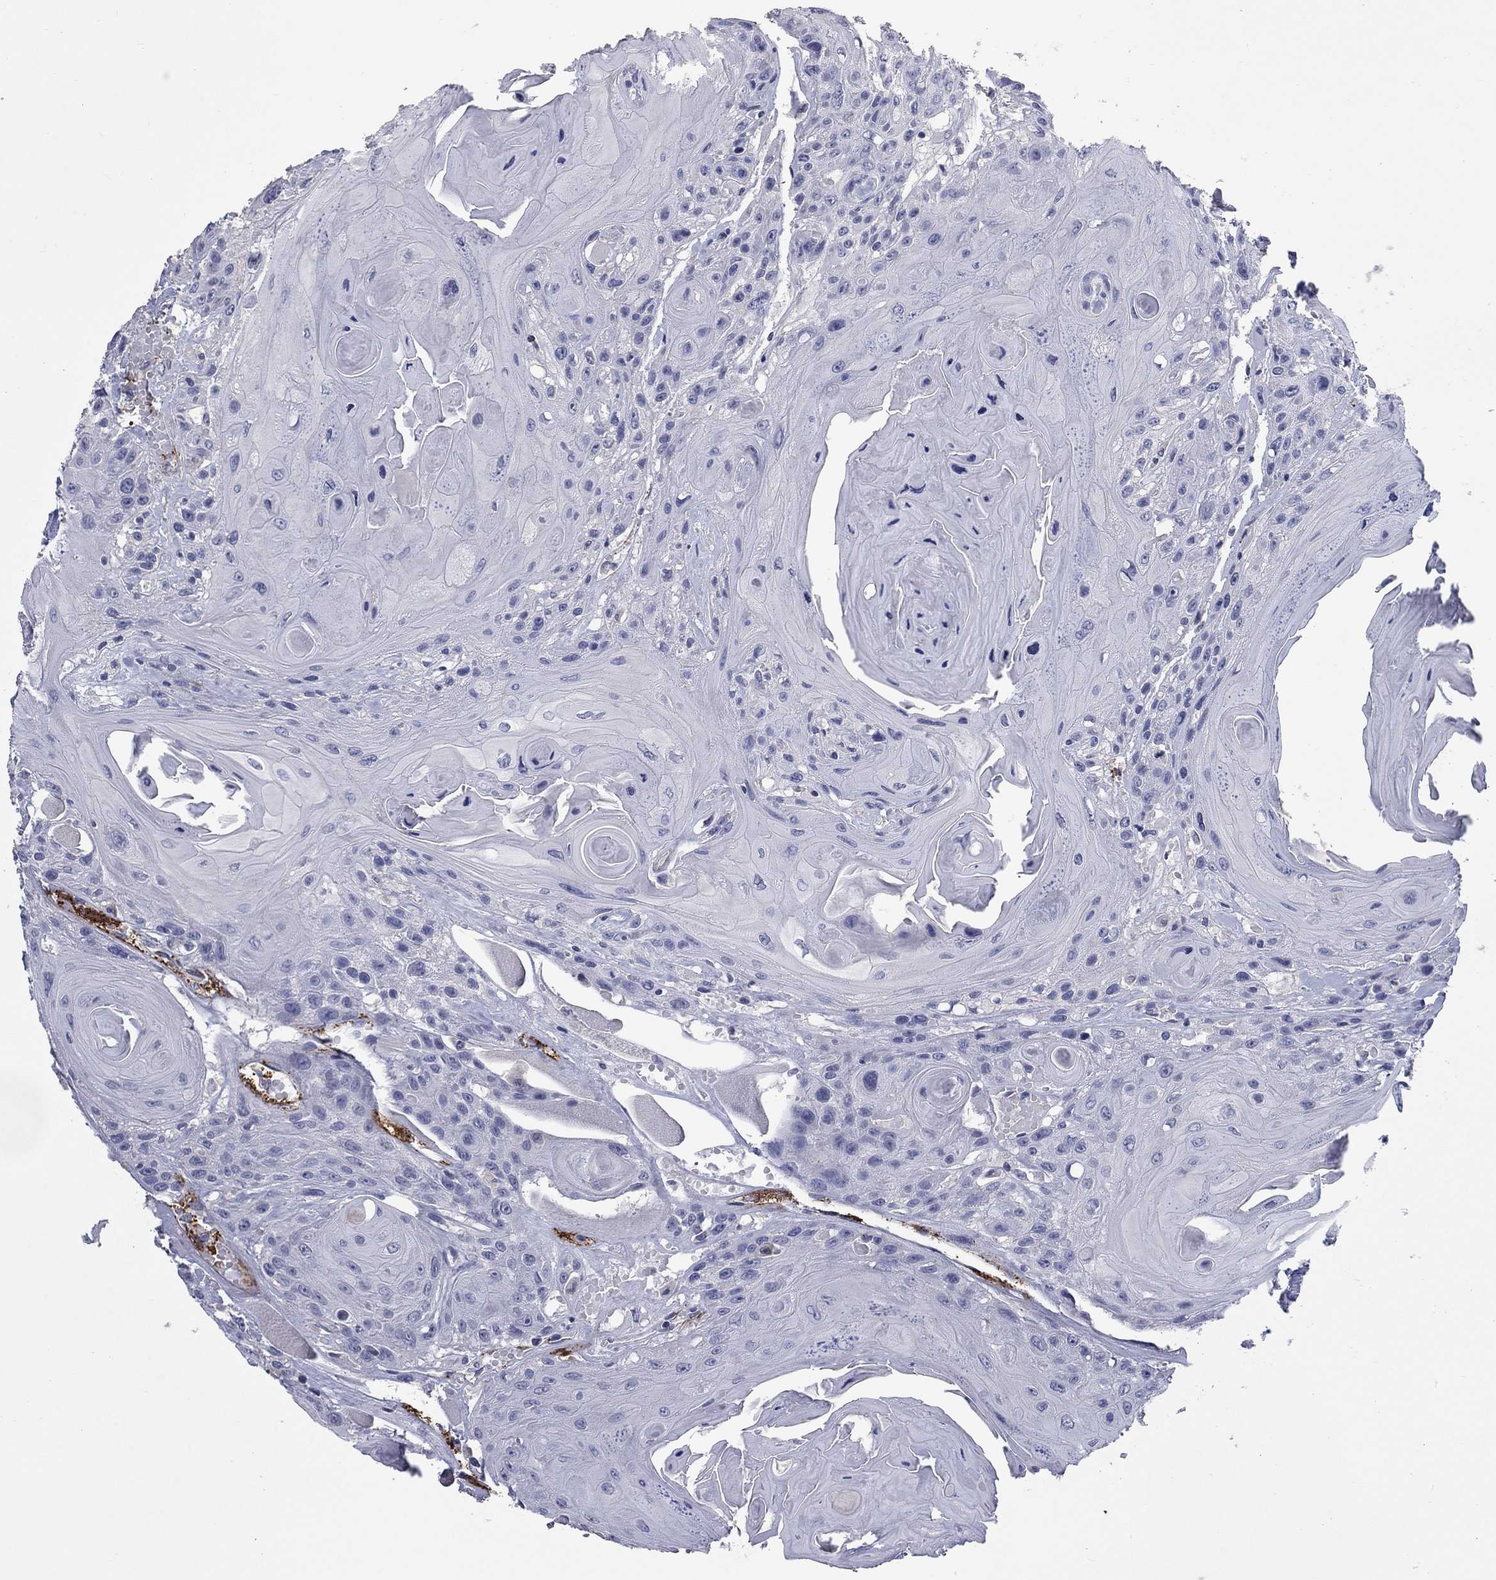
{"staining": {"intensity": "negative", "quantity": "none", "location": "none"}, "tissue": "head and neck cancer", "cell_type": "Tumor cells", "image_type": "cancer", "snomed": [{"axis": "morphology", "description": "Squamous cell carcinoma, NOS"}, {"axis": "topography", "description": "Head-Neck"}], "caption": "Protein analysis of head and neck cancer reveals no significant positivity in tumor cells.", "gene": "PLEK", "patient": {"sex": "female", "age": 59}}